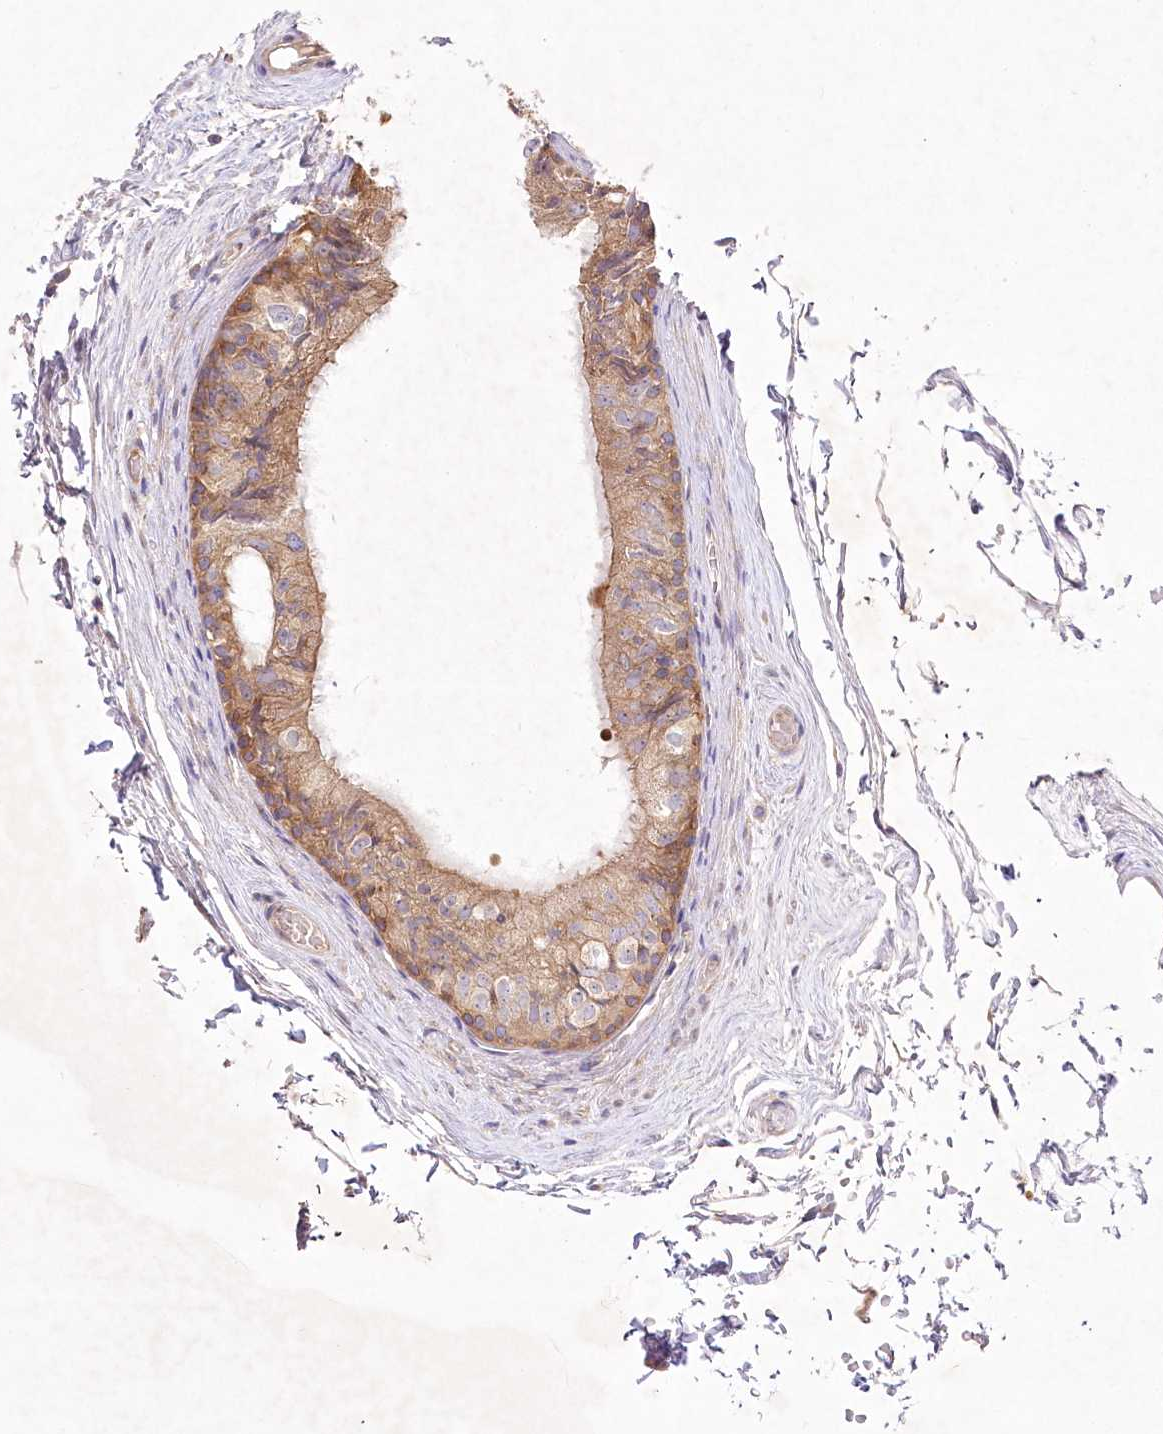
{"staining": {"intensity": "moderate", "quantity": ">75%", "location": "cytoplasmic/membranous"}, "tissue": "epididymis", "cell_type": "Glandular cells", "image_type": "normal", "snomed": [{"axis": "morphology", "description": "Normal tissue, NOS"}, {"axis": "topography", "description": "Epididymis"}], "caption": "Human epididymis stained with a brown dye shows moderate cytoplasmic/membranous positive positivity in about >75% of glandular cells.", "gene": "PYROXD1", "patient": {"sex": "male", "age": 79}}